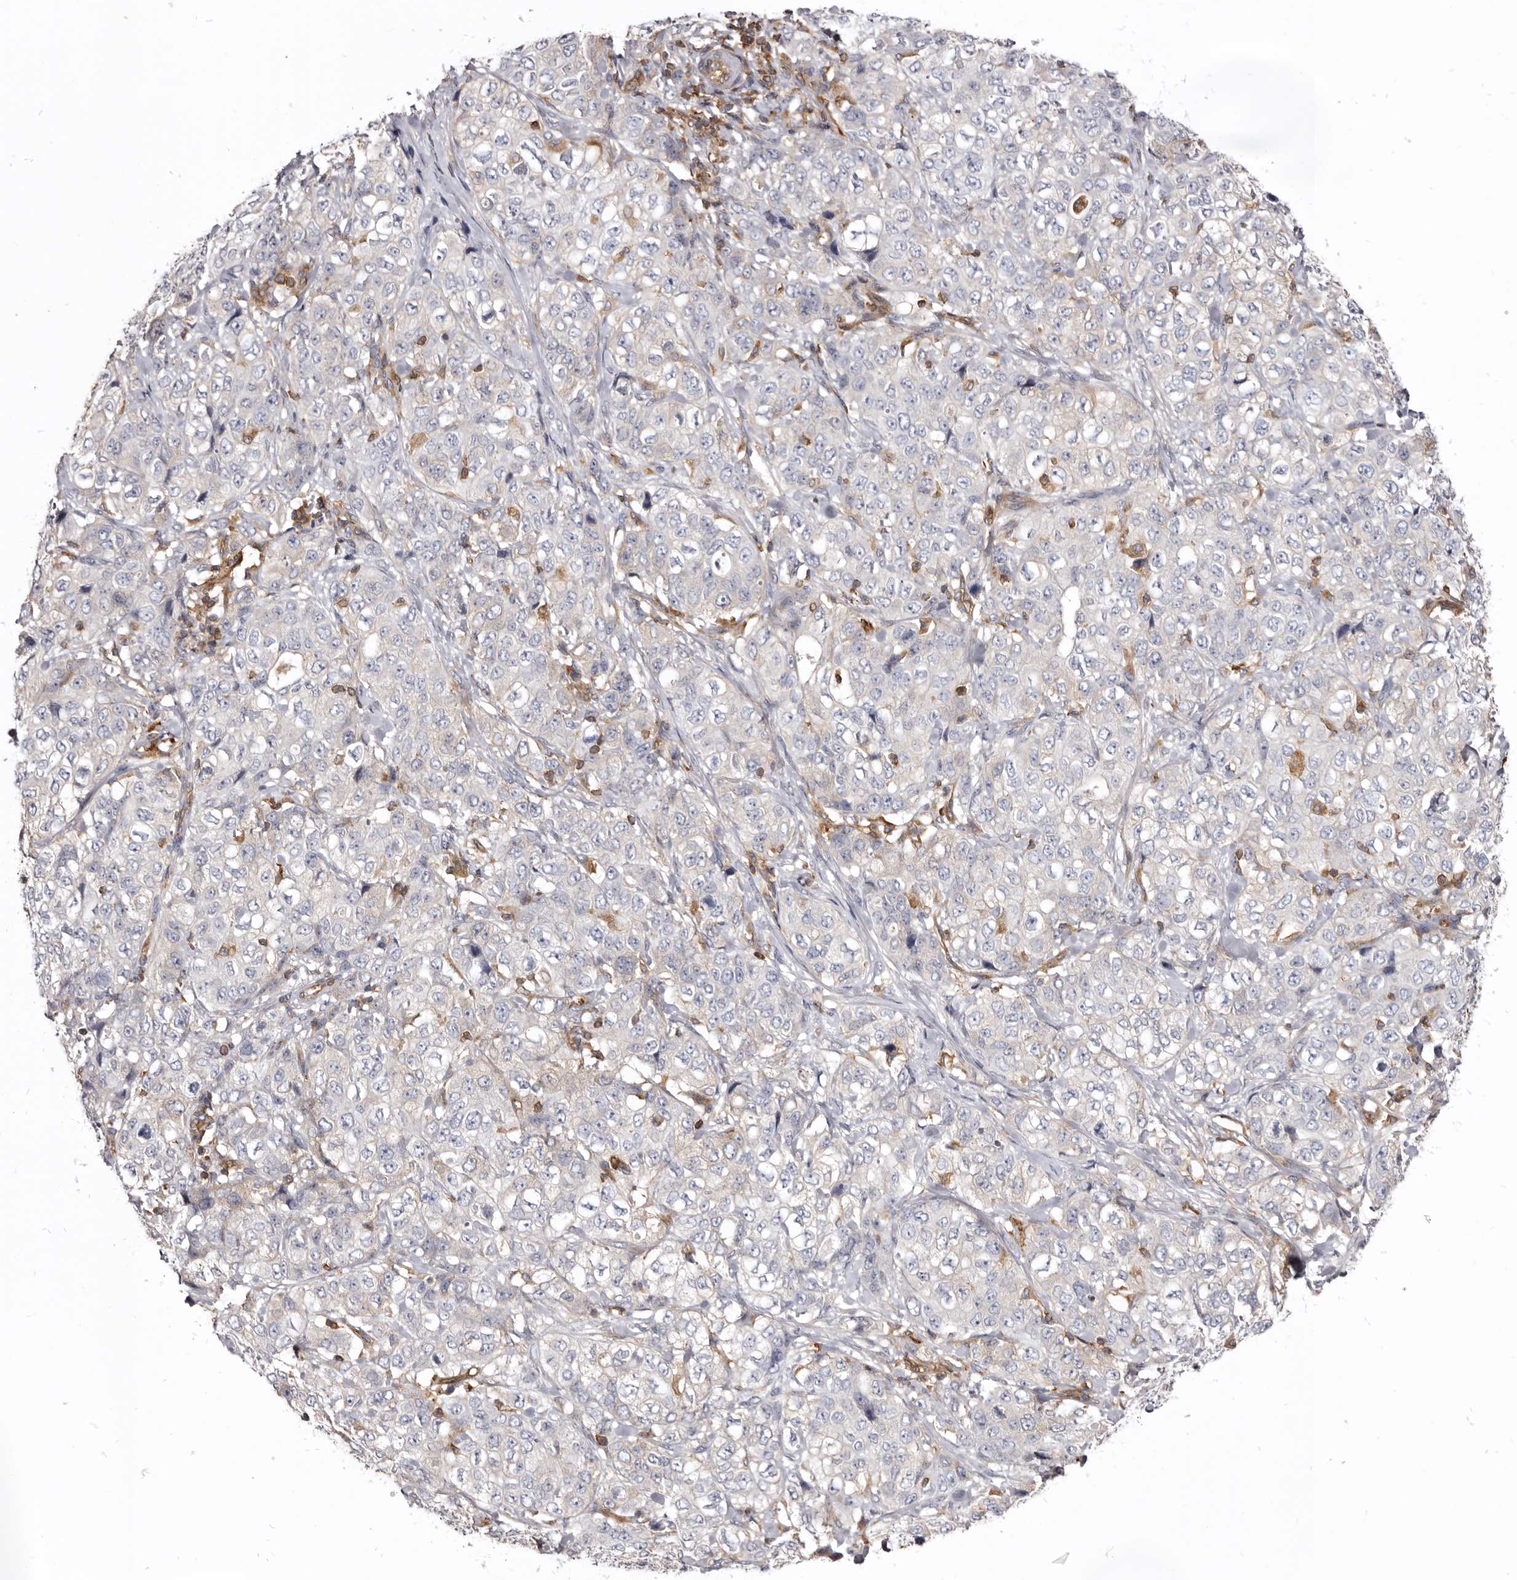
{"staining": {"intensity": "negative", "quantity": "none", "location": "none"}, "tissue": "stomach cancer", "cell_type": "Tumor cells", "image_type": "cancer", "snomed": [{"axis": "morphology", "description": "Adenocarcinoma, NOS"}, {"axis": "topography", "description": "Stomach"}], "caption": "Tumor cells show no significant protein staining in stomach adenocarcinoma.", "gene": "CBL", "patient": {"sex": "male", "age": 48}}